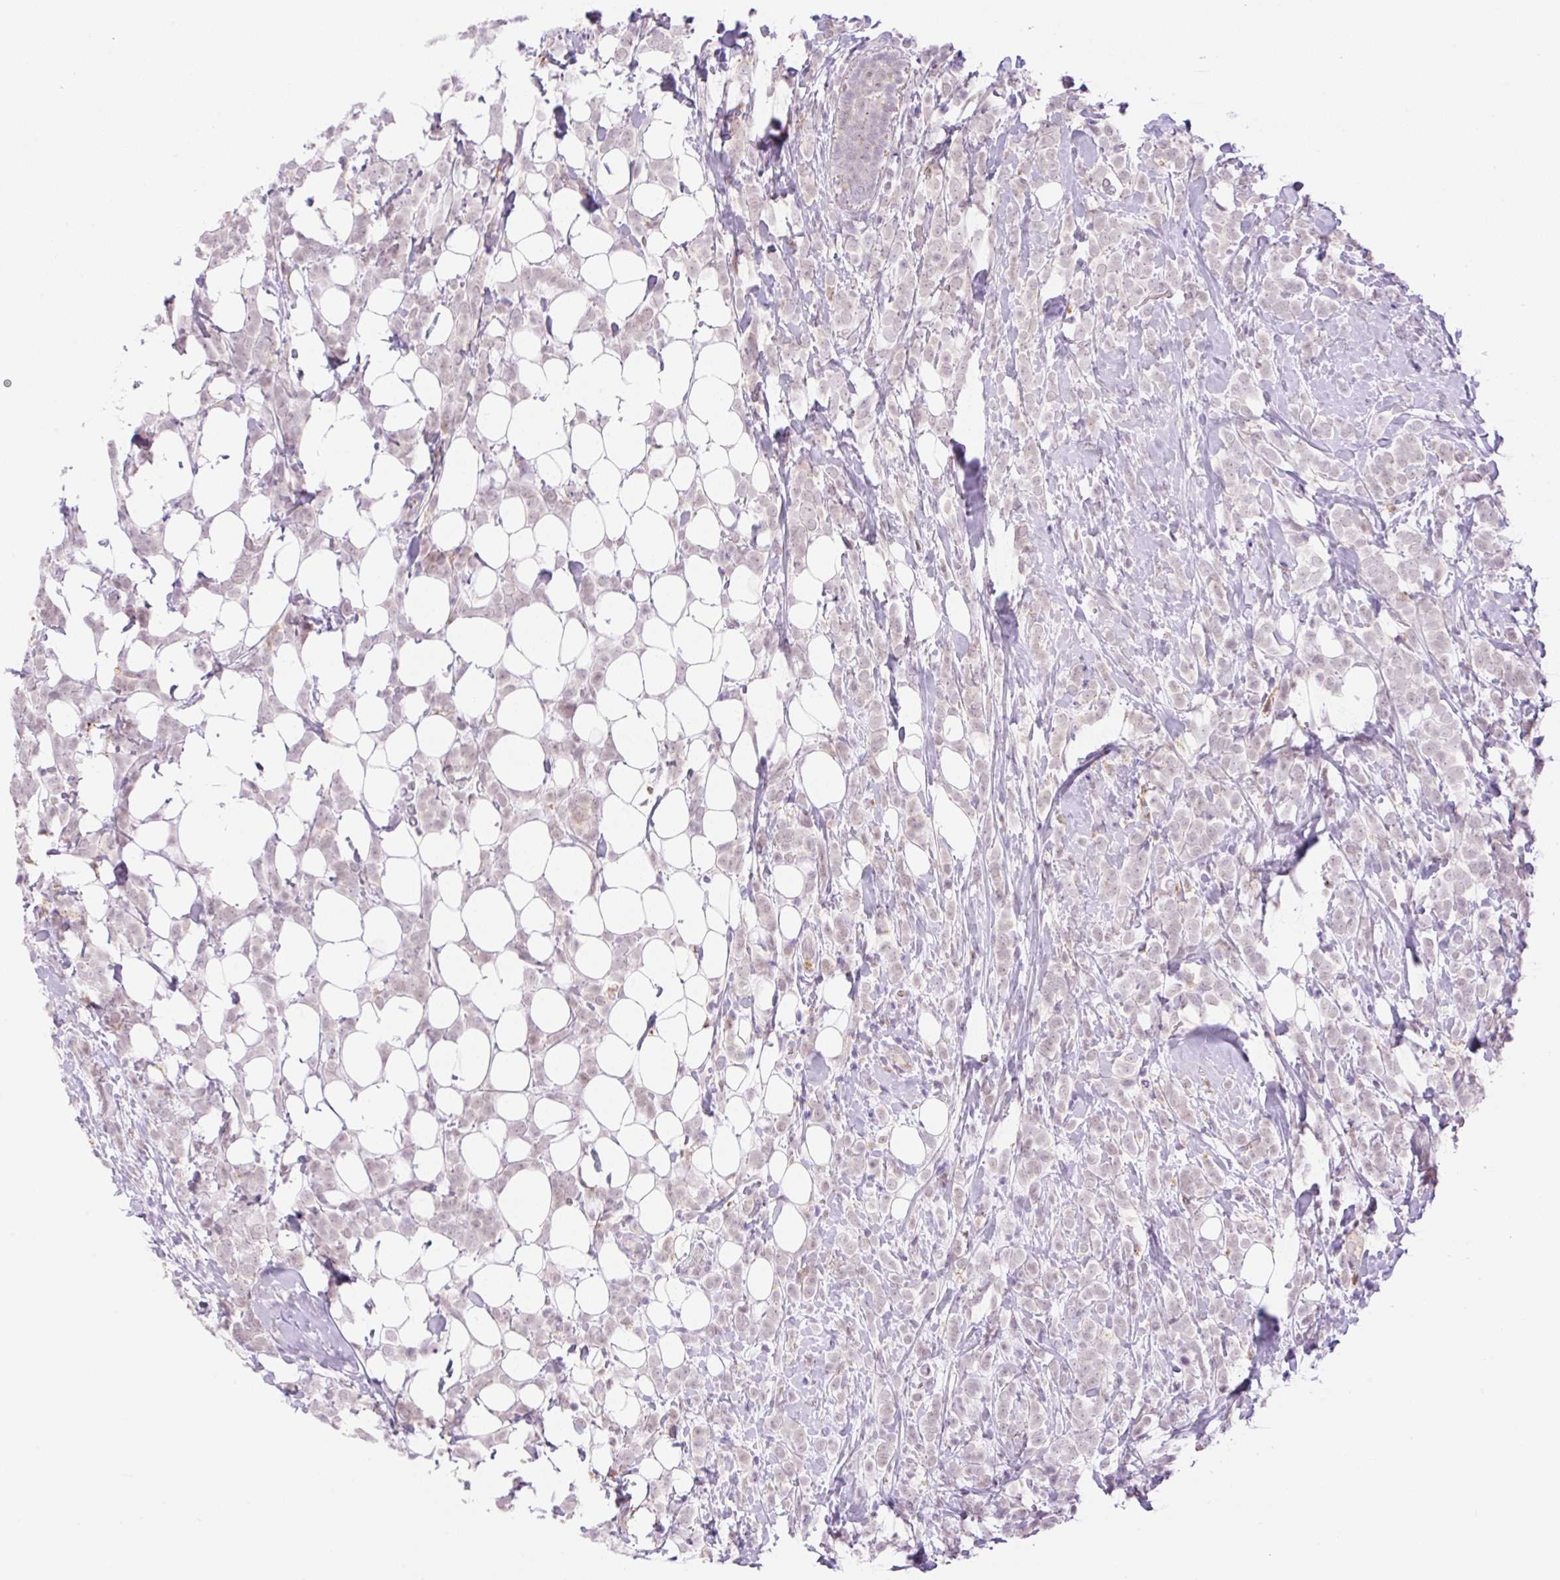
{"staining": {"intensity": "negative", "quantity": "none", "location": "none"}, "tissue": "breast cancer", "cell_type": "Tumor cells", "image_type": "cancer", "snomed": [{"axis": "morphology", "description": "Lobular carcinoma"}, {"axis": "topography", "description": "Breast"}], "caption": "Immunohistochemistry image of neoplastic tissue: human breast lobular carcinoma stained with DAB displays no significant protein staining in tumor cells.", "gene": "PALM3", "patient": {"sex": "female", "age": 49}}